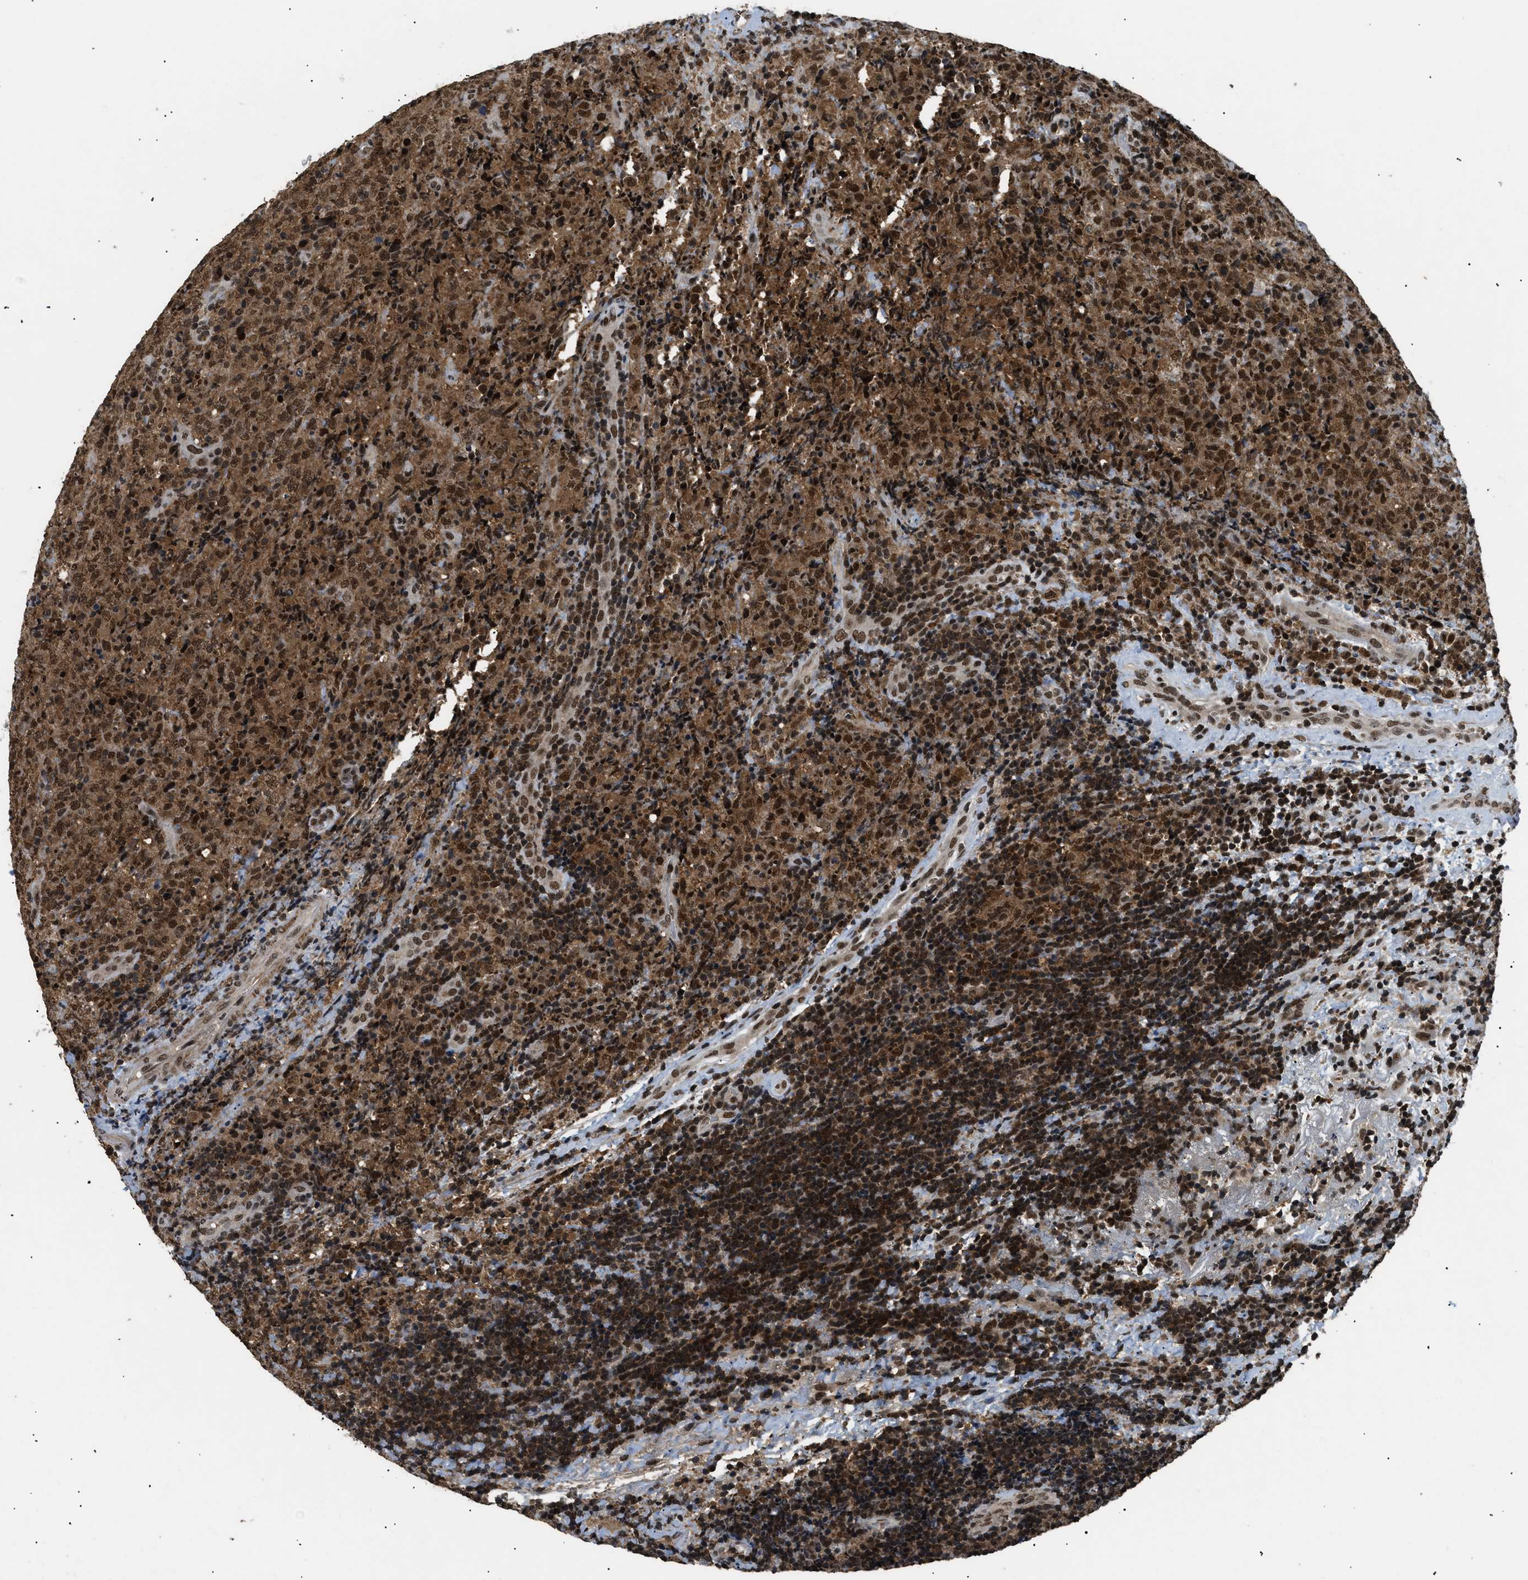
{"staining": {"intensity": "strong", "quantity": ">75%", "location": "cytoplasmic/membranous,nuclear"}, "tissue": "lymphoma", "cell_type": "Tumor cells", "image_type": "cancer", "snomed": [{"axis": "morphology", "description": "Malignant lymphoma, non-Hodgkin's type, High grade"}, {"axis": "topography", "description": "Tonsil"}], "caption": "Lymphoma was stained to show a protein in brown. There is high levels of strong cytoplasmic/membranous and nuclear expression in about >75% of tumor cells. Using DAB (3,3'-diaminobenzidine) (brown) and hematoxylin (blue) stains, captured at high magnification using brightfield microscopy.", "gene": "RBM5", "patient": {"sex": "female", "age": 36}}